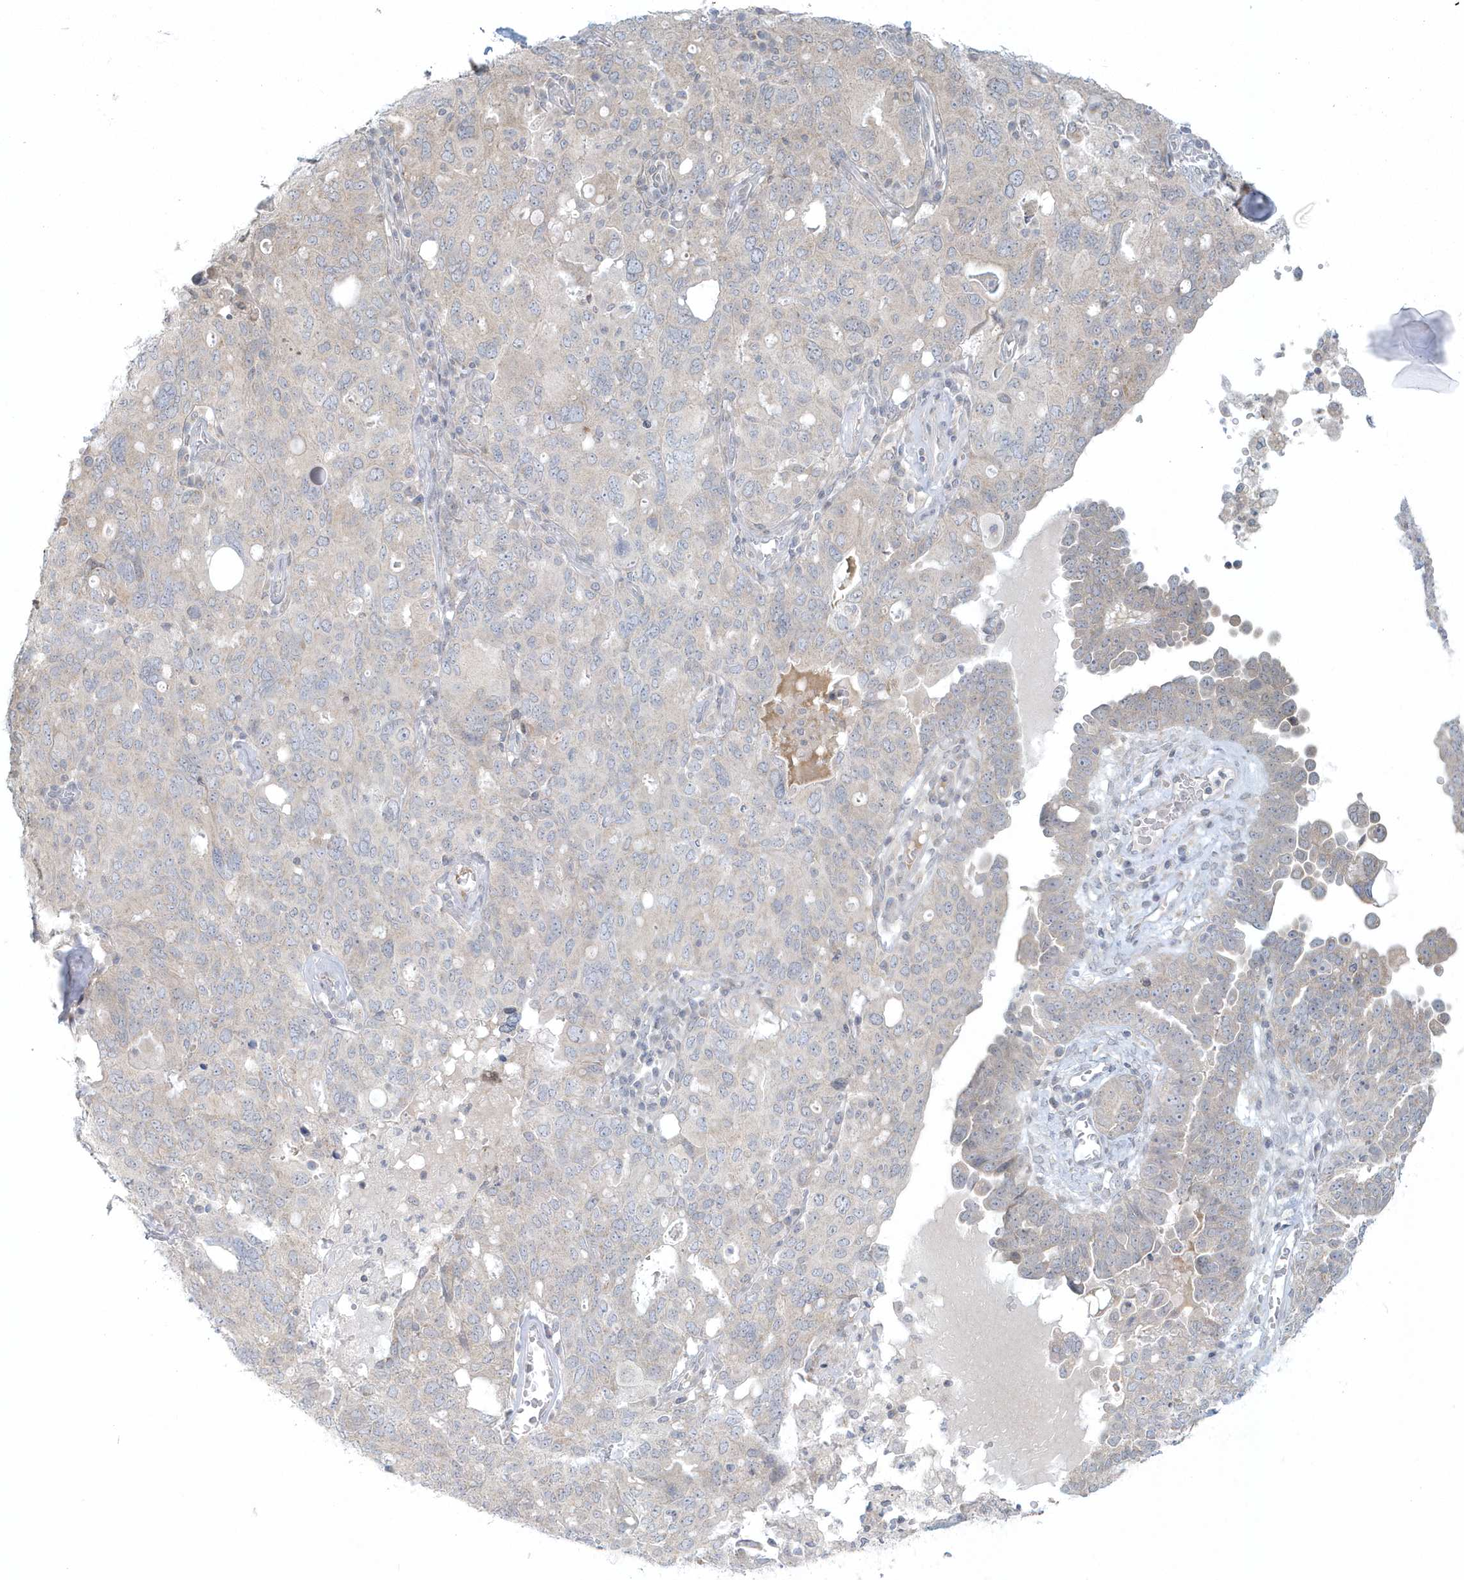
{"staining": {"intensity": "negative", "quantity": "none", "location": "none"}, "tissue": "ovarian cancer", "cell_type": "Tumor cells", "image_type": "cancer", "snomed": [{"axis": "morphology", "description": "Carcinoma, endometroid"}, {"axis": "topography", "description": "Ovary"}], "caption": "Endometroid carcinoma (ovarian) stained for a protein using IHC demonstrates no staining tumor cells.", "gene": "BLTP3A", "patient": {"sex": "female", "age": 62}}